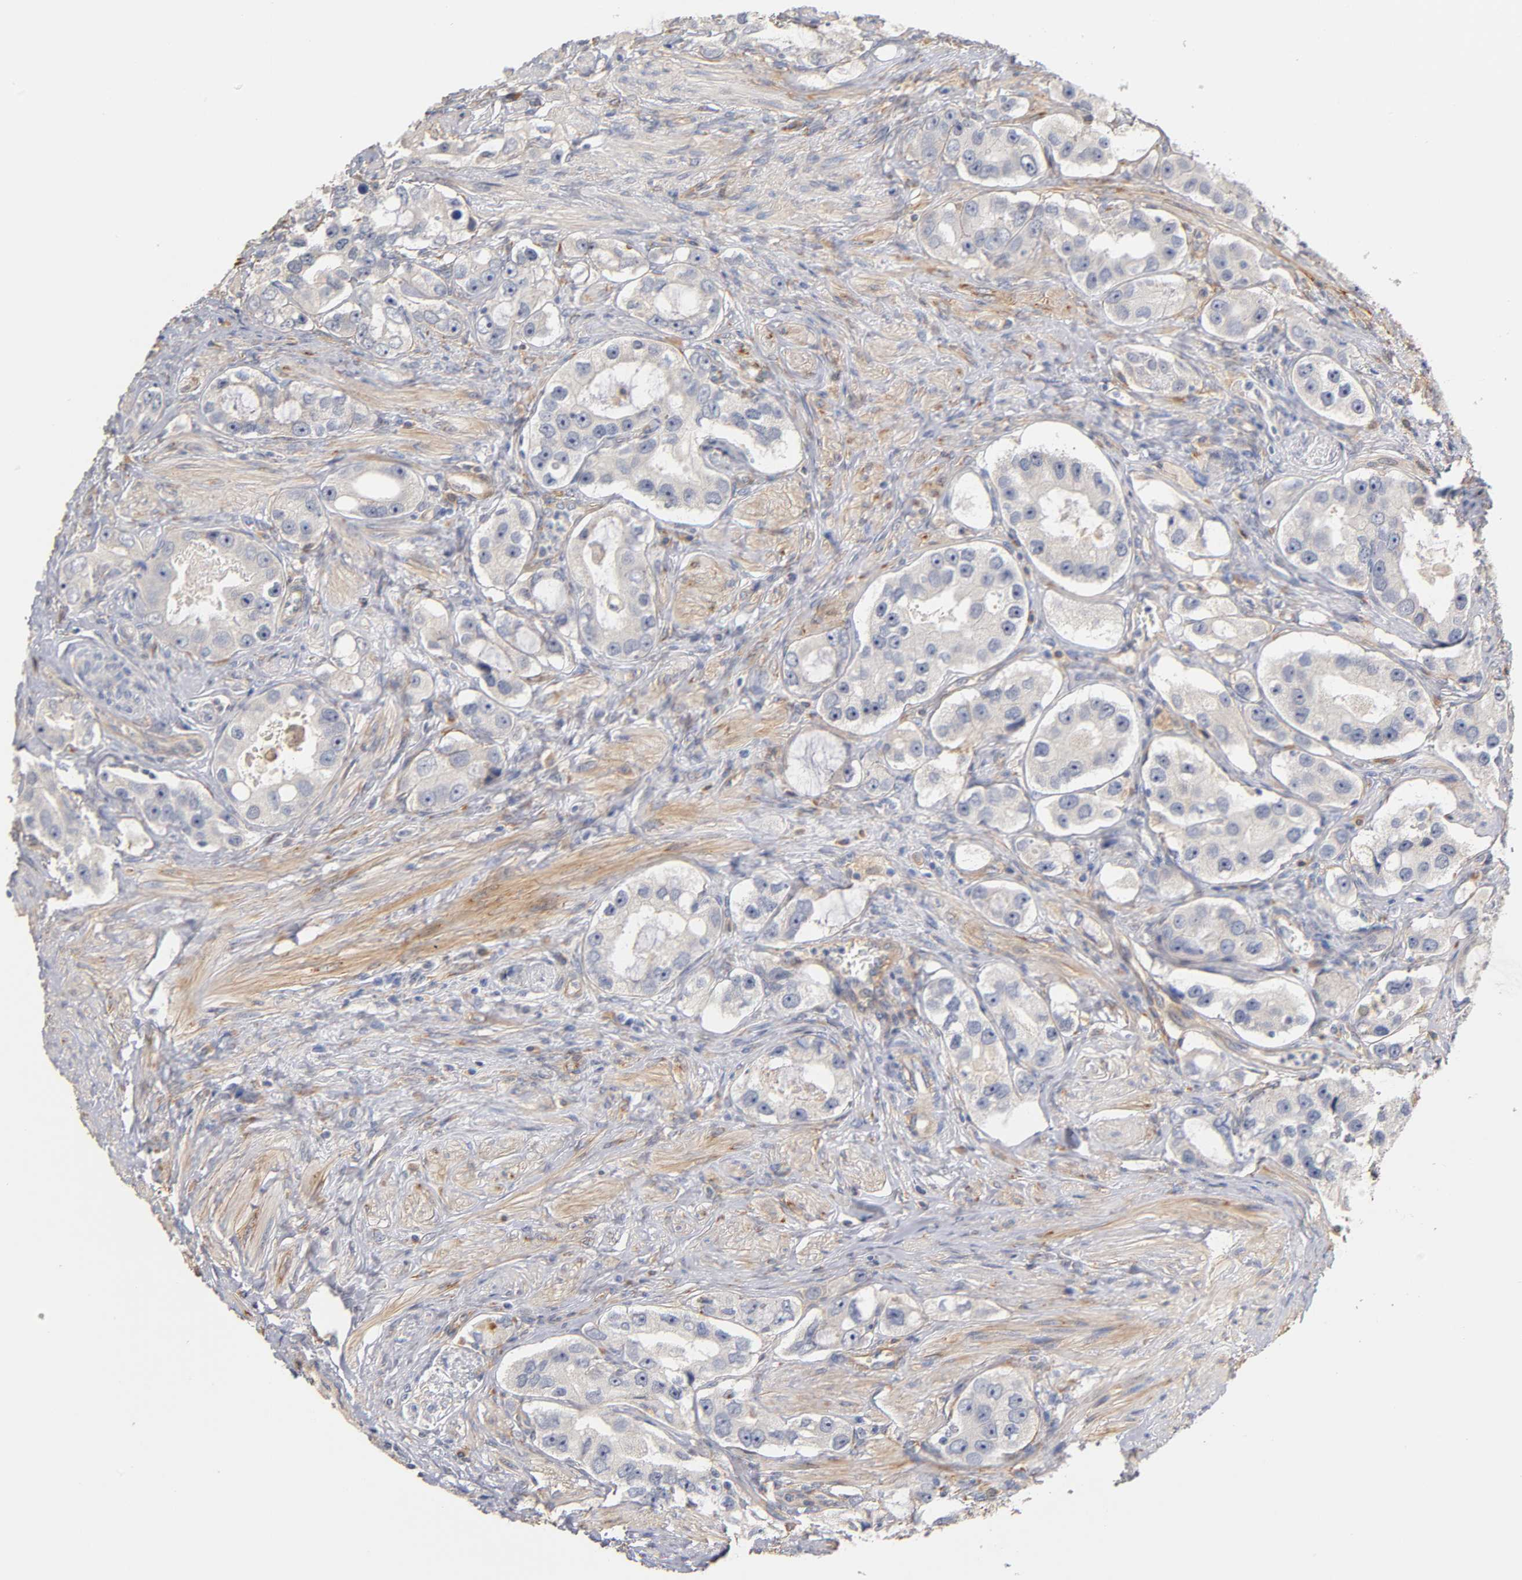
{"staining": {"intensity": "negative", "quantity": "none", "location": "none"}, "tissue": "prostate cancer", "cell_type": "Tumor cells", "image_type": "cancer", "snomed": [{"axis": "morphology", "description": "Adenocarcinoma, High grade"}, {"axis": "topography", "description": "Prostate"}], "caption": "Immunohistochemistry (IHC) of human prostate adenocarcinoma (high-grade) shows no staining in tumor cells.", "gene": "LAMB1", "patient": {"sex": "male", "age": 63}}